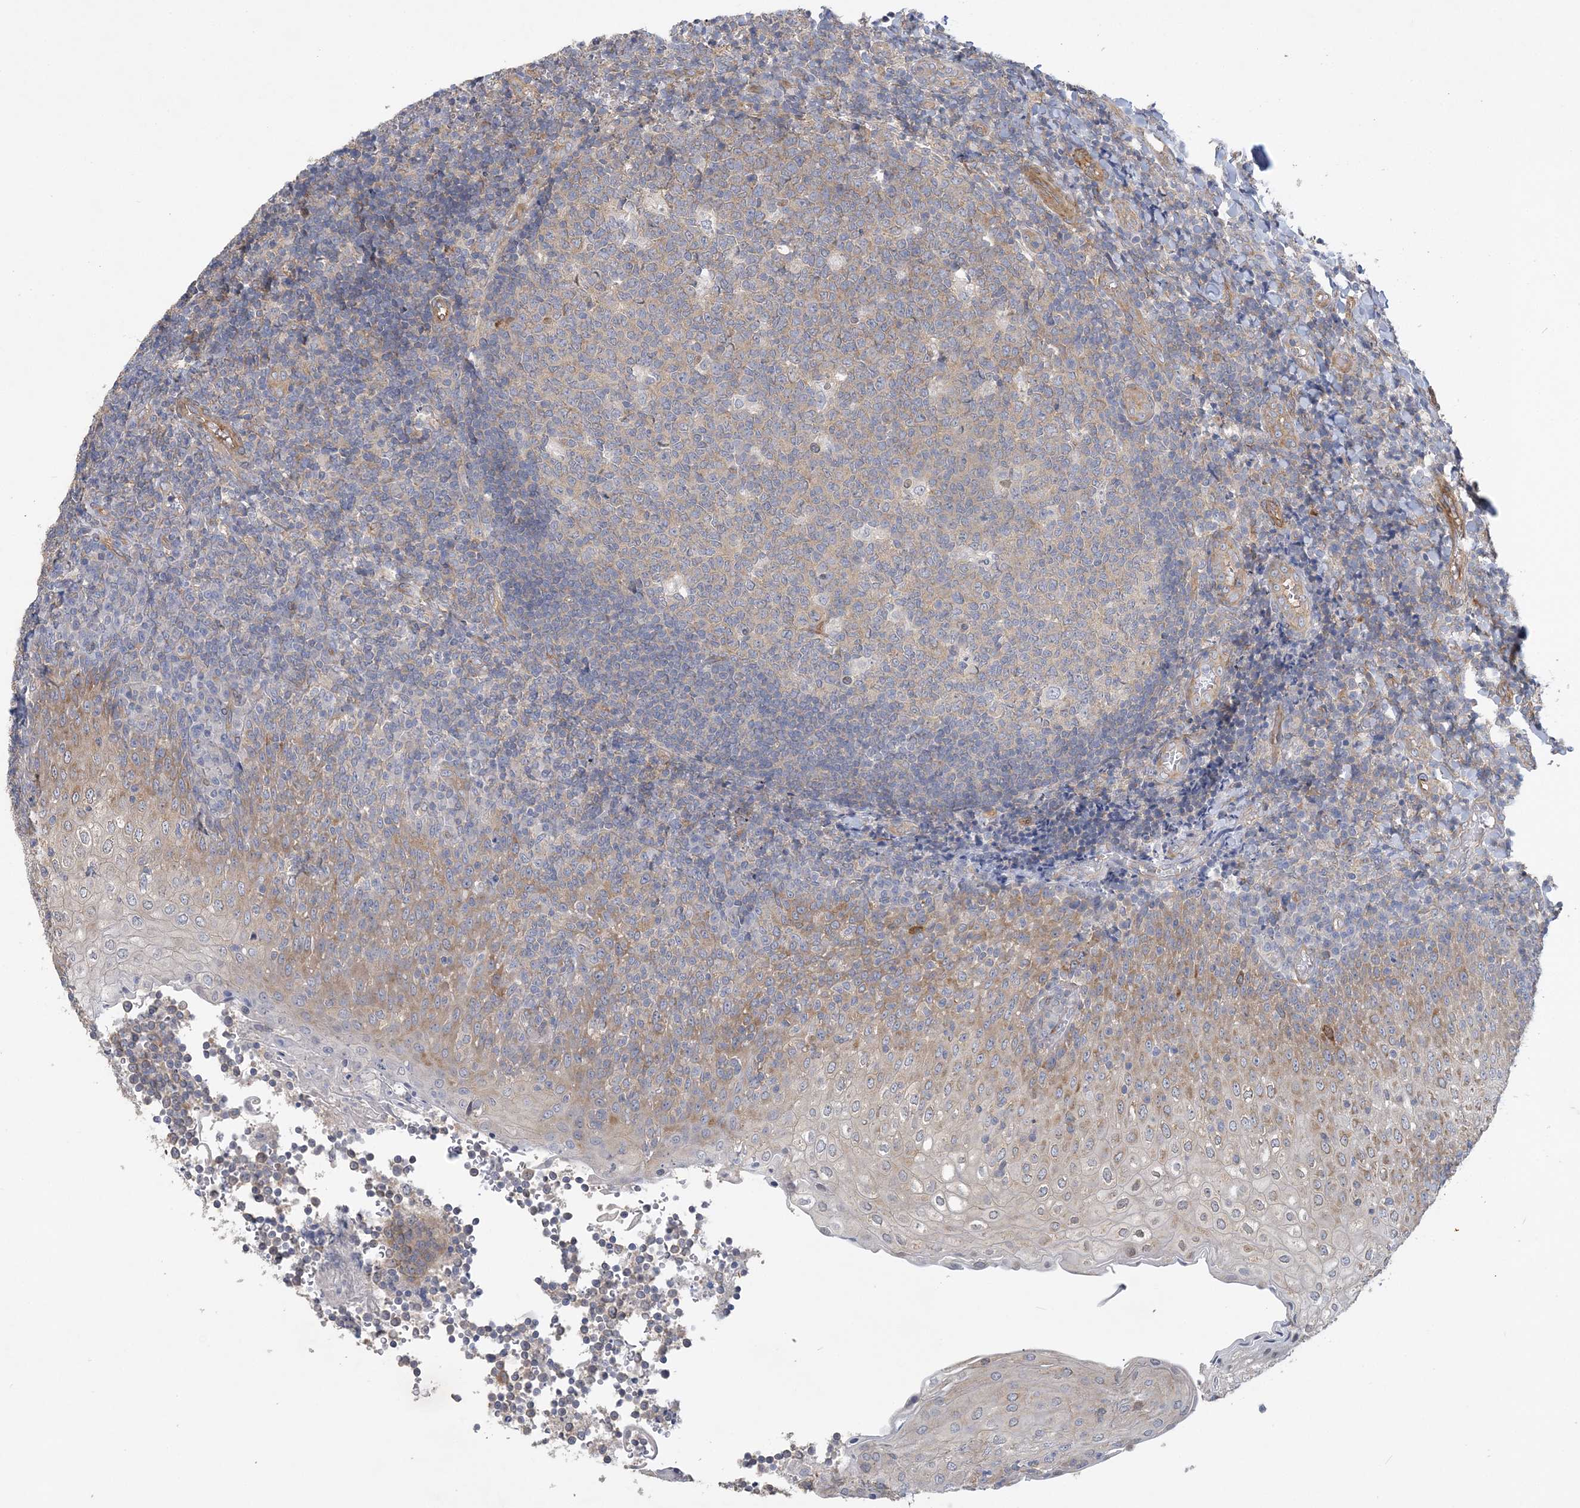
{"staining": {"intensity": "negative", "quantity": "none", "location": "none"}, "tissue": "tonsil", "cell_type": "Germinal center cells", "image_type": "normal", "snomed": [{"axis": "morphology", "description": "Normal tissue, NOS"}, {"axis": "topography", "description": "Tonsil"}], "caption": "Immunohistochemistry (IHC) histopathology image of normal tonsil: human tonsil stained with DAB (3,3'-diaminobenzidine) exhibits no significant protein expression in germinal center cells.", "gene": "MAP4K5", "patient": {"sex": "female", "age": 19}}